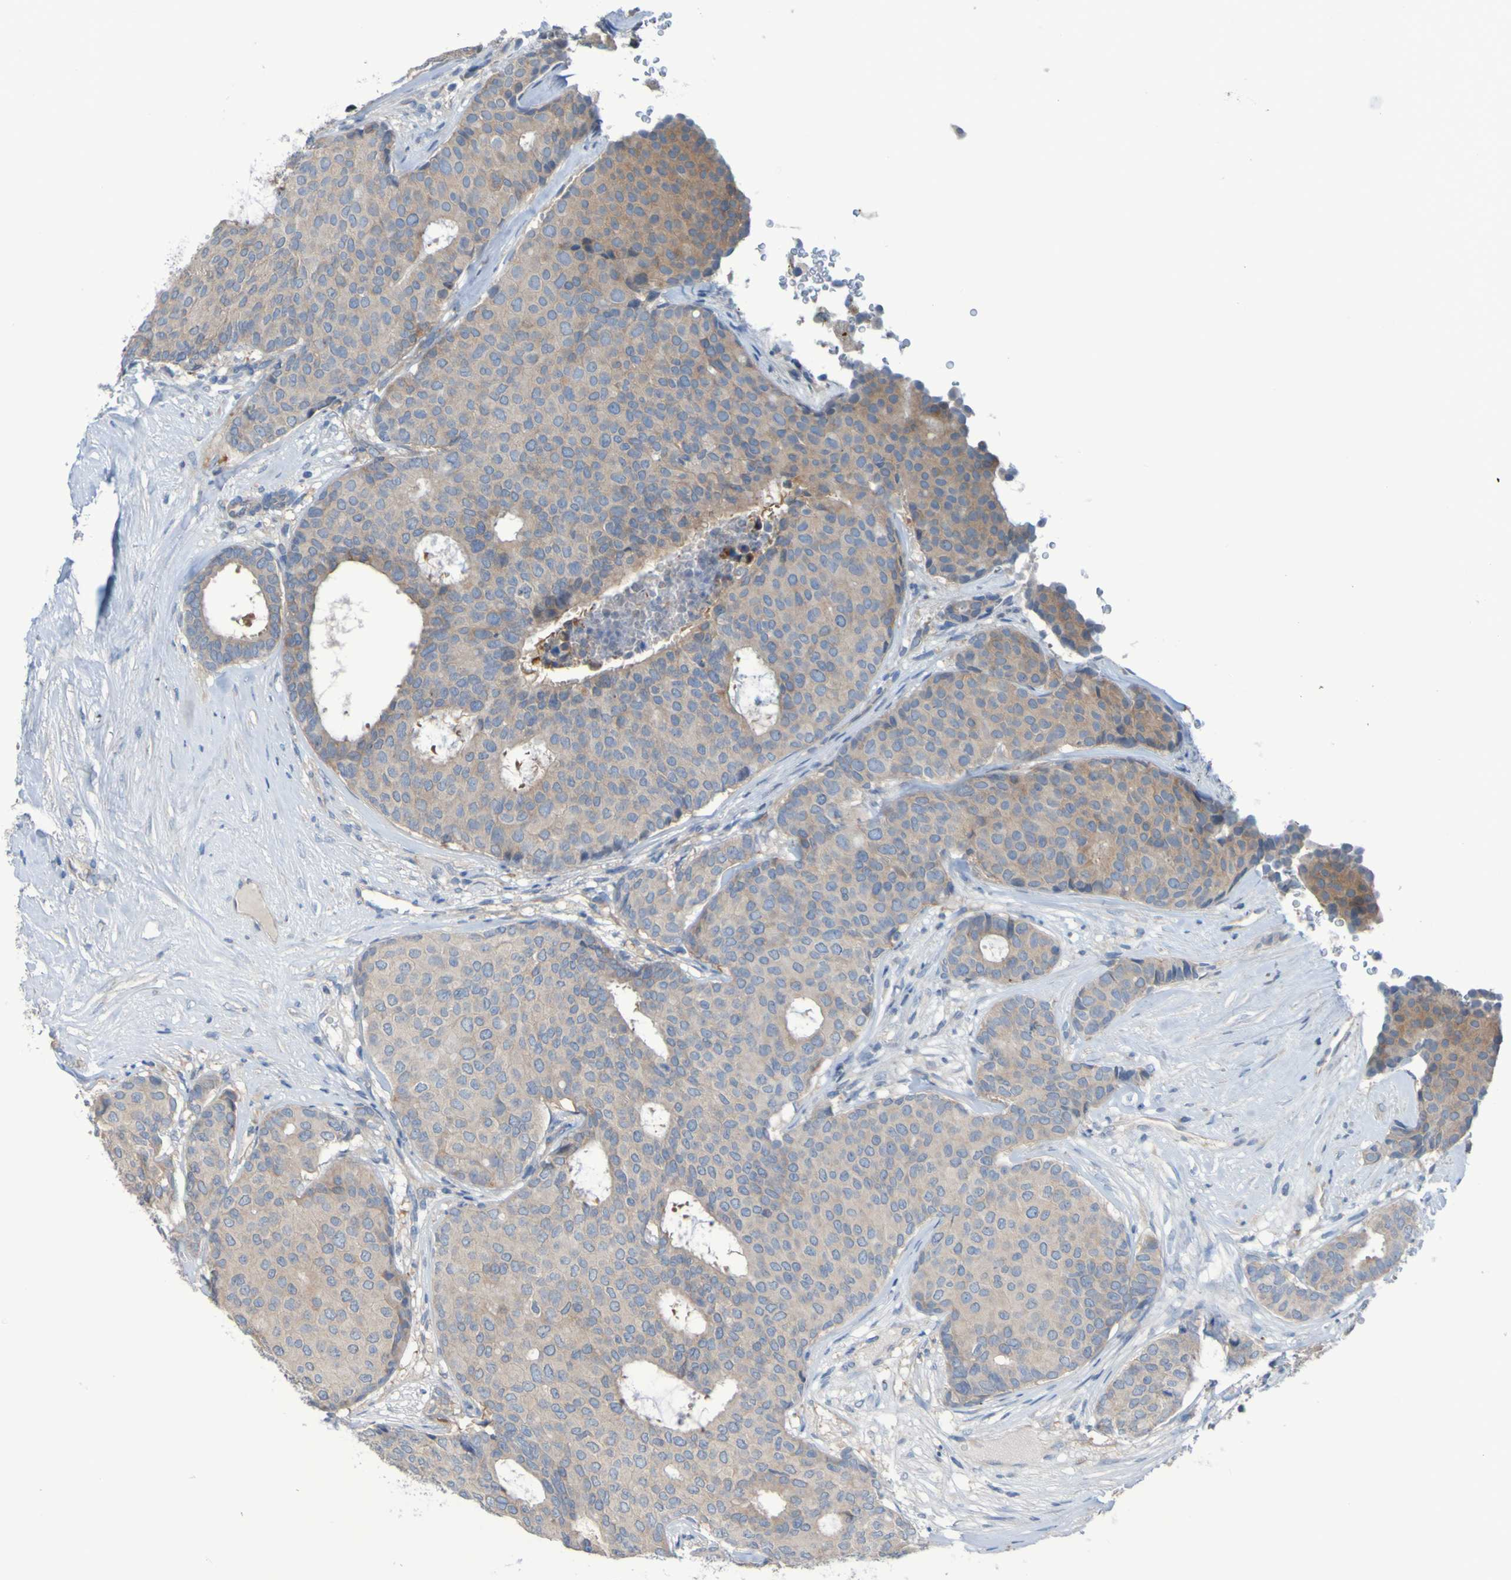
{"staining": {"intensity": "moderate", "quantity": ">75%", "location": "cytoplasmic/membranous"}, "tissue": "breast cancer", "cell_type": "Tumor cells", "image_type": "cancer", "snomed": [{"axis": "morphology", "description": "Duct carcinoma"}, {"axis": "topography", "description": "Breast"}], "caption": "Immunohistochemistry (IHC) staining of breast infiltrating ductal carcinoma, which demonstrates medium levels of moderate cytoplasmic/membranous positivity in approximately >75% of tumor cells indicating moderate cytoplasmic/membranous protein staining. The staining was performed using DAB (brown) for protein detection and nuclei were counterstained in hematoxylin (blue).", "gene": "NPRL3", "patient": {"sex": "female", "age": 75}}